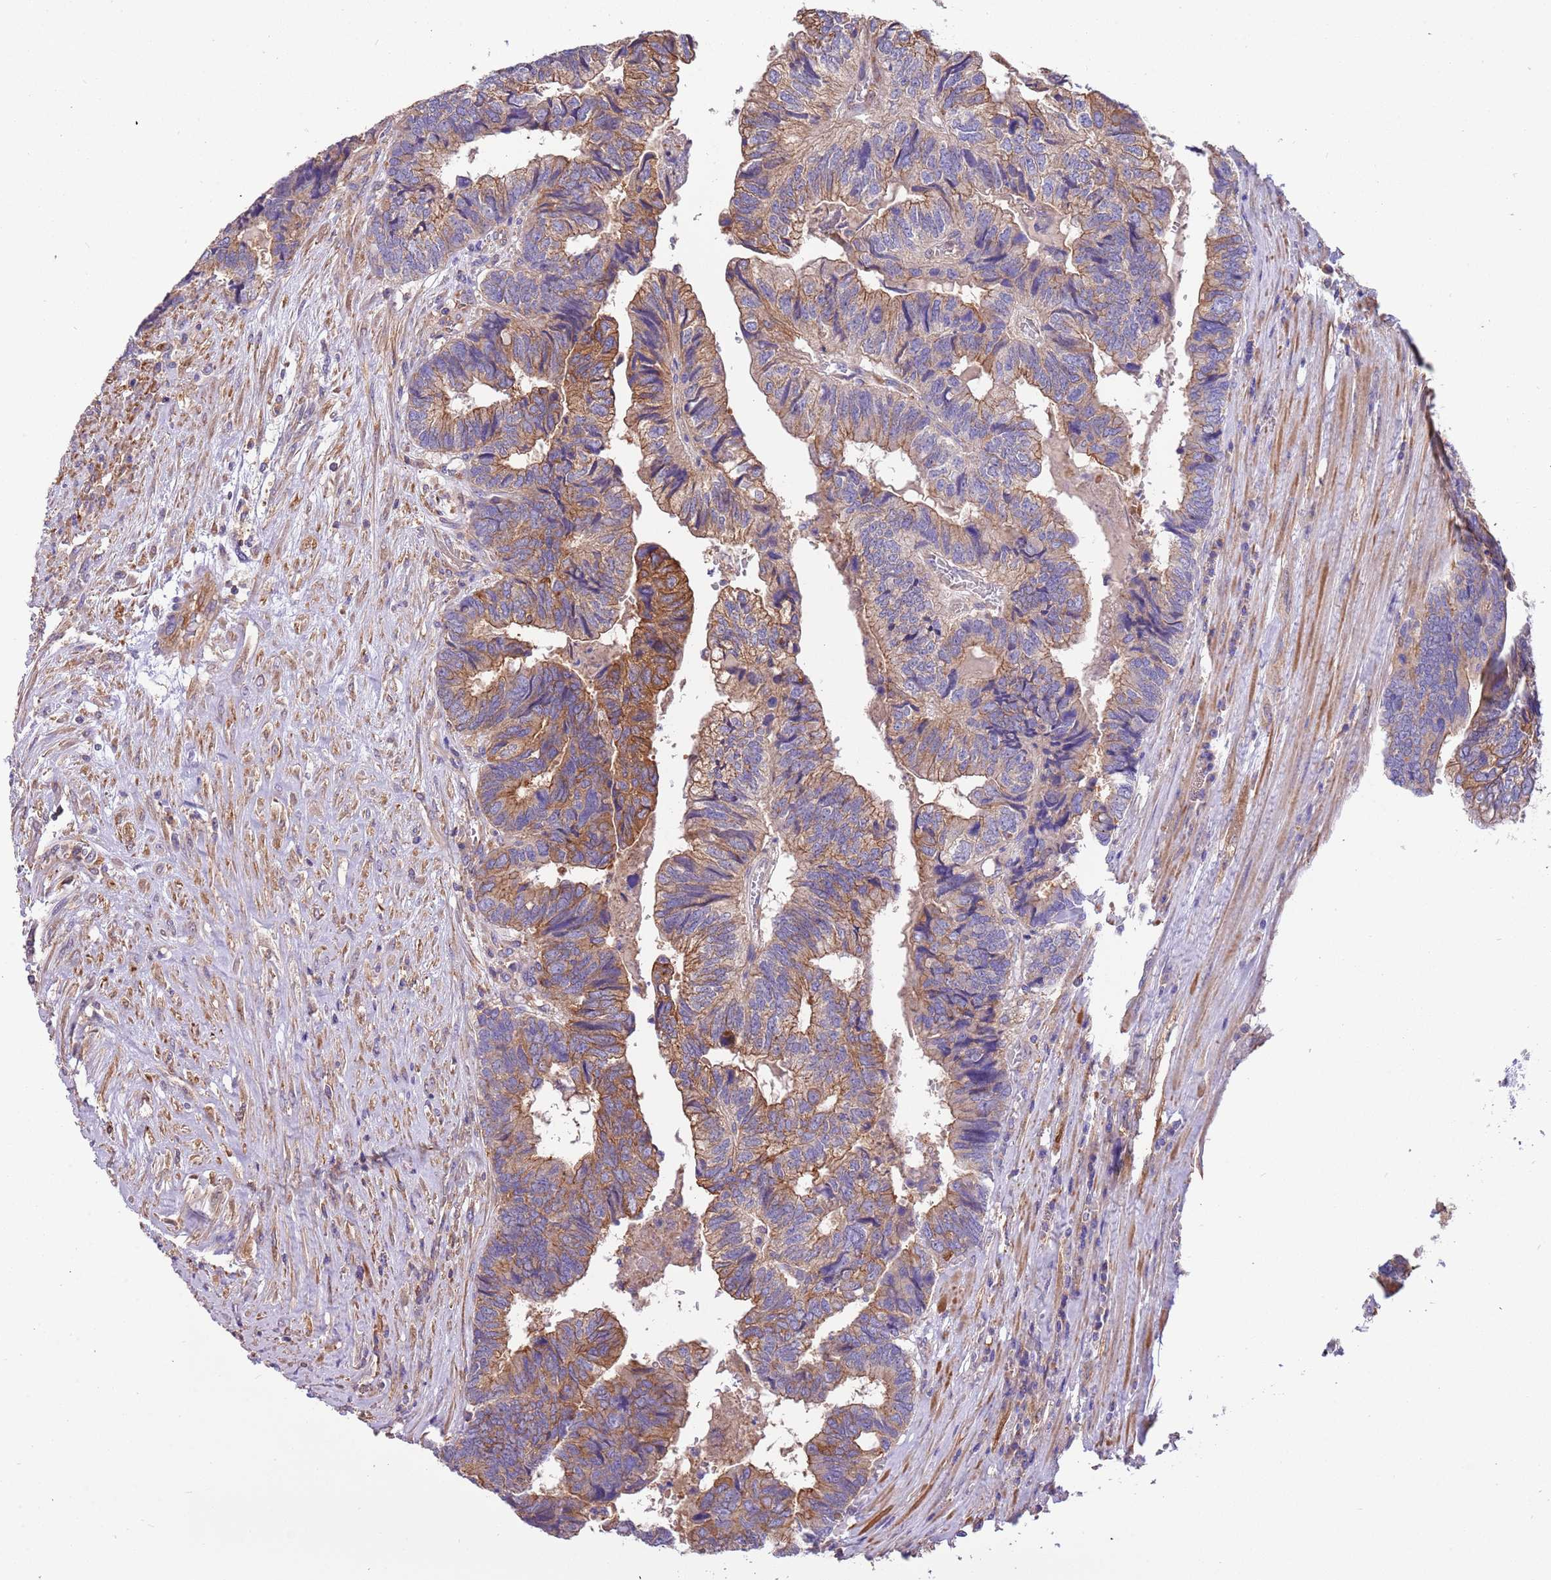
{"staining": {"intensity": "moderate", "quantity": "25%-75%", "location": "cytoplasmic/membranous"}, "tissue": "colorectal cancer", "cell_type": "Tumor cells", "image_type": "cancer", "snomed": [{"axis": "morphology", "description": "Adenocarcinoma, NOS"}, {"axis": "topography", "description": "Colon"}], "caption": "IHC of human colorectal cancer (adenocarcinoma) displays medium levels of moderate cytoplasmic/membranous staining in about 25%-75% of tumor cells. (DAB (3,3'-diaminobenzidine) IHC with brightfield microscopy, high magnification).", "gene": "NAALADL1", "patient": {"sex": "female", "age": 67}}